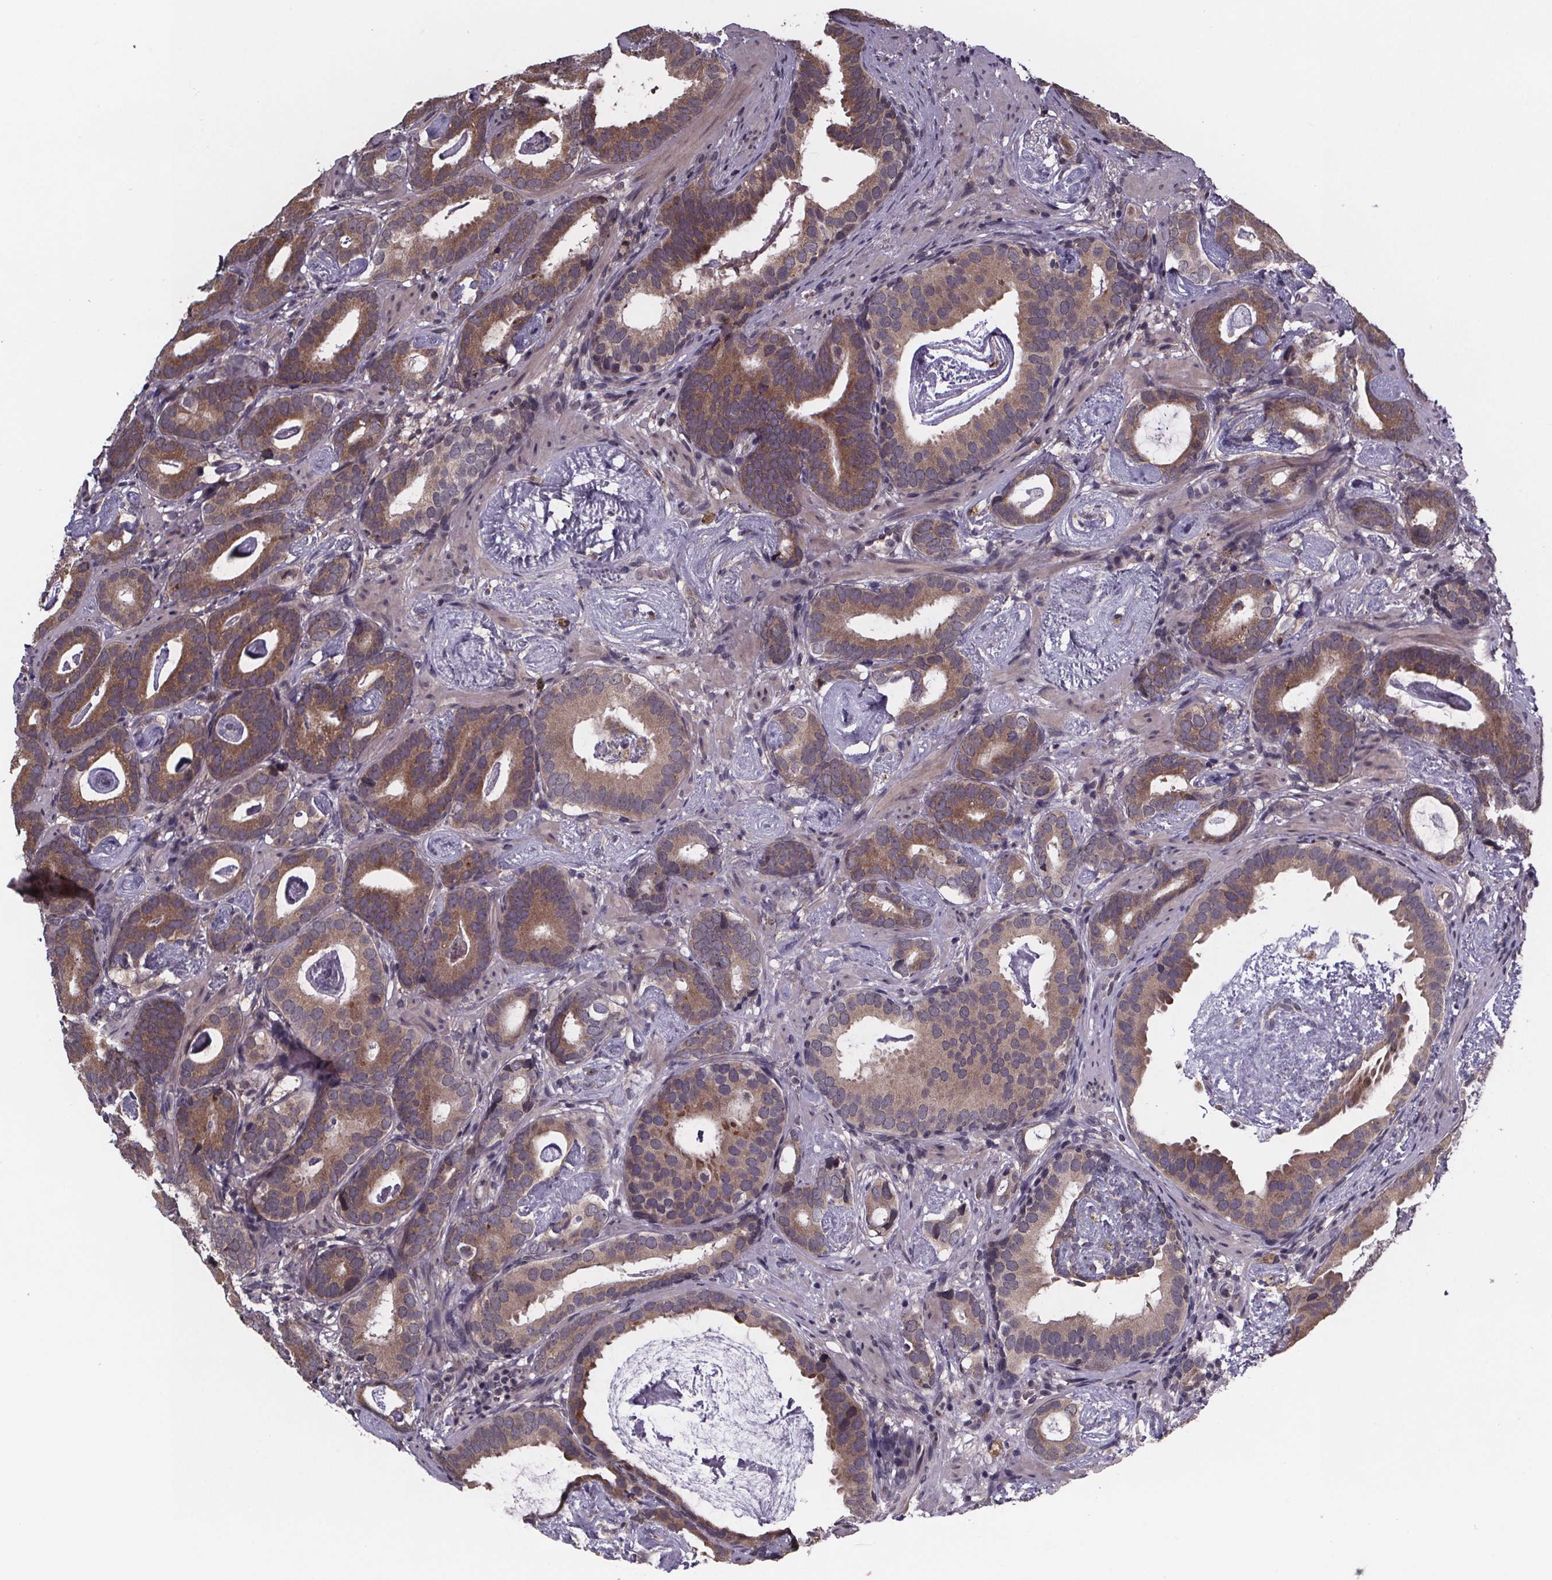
{"staining": {"intensity": "moderate", "quantity": ">75%", "location": "cytoplasmic/membranous"}, "tissue": "prostate cancer", "cell_type": "Tumor cells", "image_type": "cancer", "snomed": [{"axis": "morphology", "description": "Adenocarcinoma, Low grade"}, {"axis": "topography", "description": "Prostate and seminal vesicle, NOS"}], "caption": "Prostate cancer tissue reveals moderate cytoplasmic/membranous positivity in approximately >75% of tumor cells, visualized by immunohistochemistry. Nuclei are stained in blue.", "gene": "SAT1", "patient": {"sex": "male", "age": 71}}